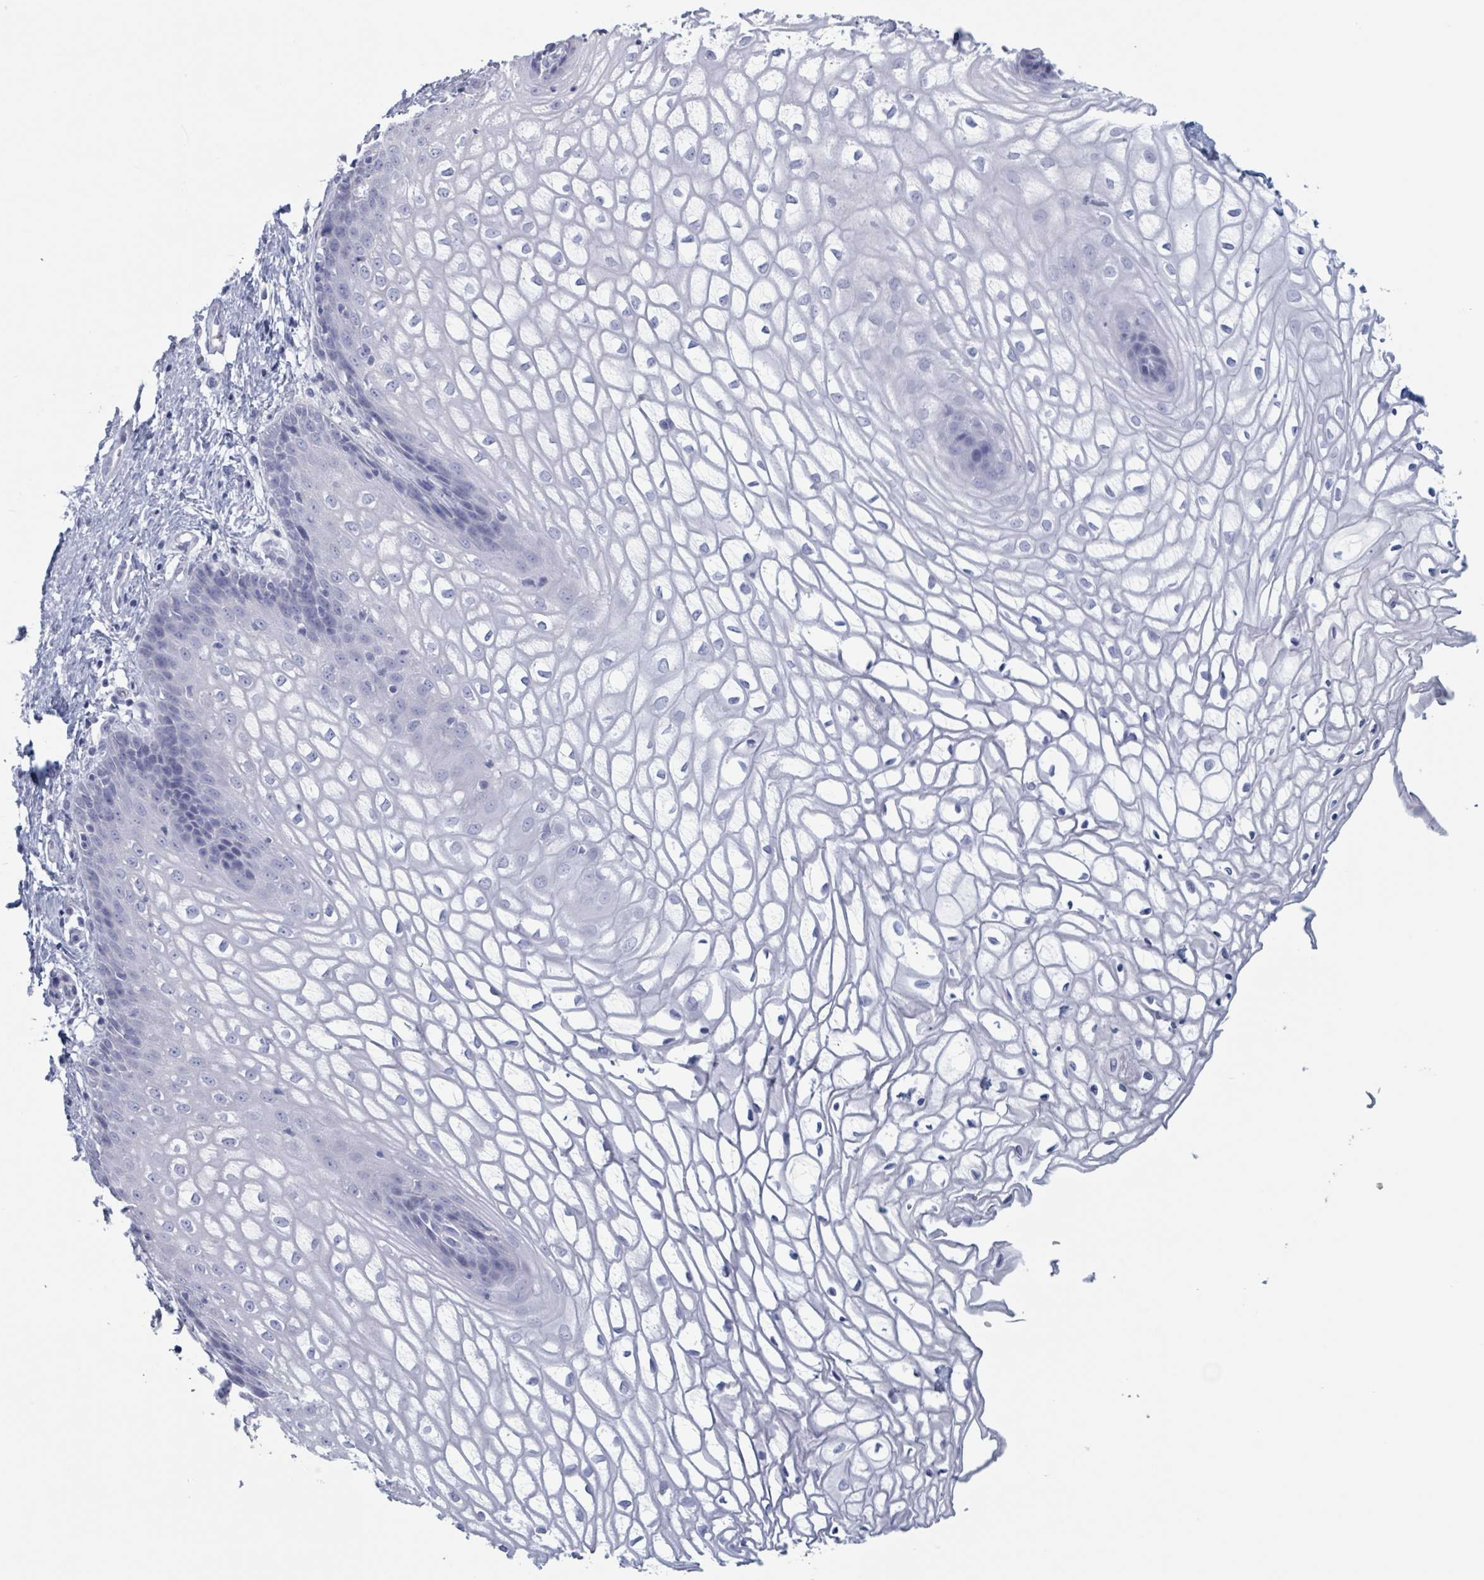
{"staining": {"intensity": "negative", "quantity": "none", "location": "none"}, "tissue": "vagina", "cell_type": "Squamous epithelial cells", "image_type": "normal", "snomed": [{"axis": "morphology", "description": "Normal tissue, NOS"}, {"axis": "topography", "description": "Vagina"}], "caption": "Micrograph shows no significant protein staining in squamous epithelial cells of unremarkable vagina. The staining was performed using DAB (3,3'-diaminobenzidine) to visualize the protein expression in brown, while the nuclei were stained in blue with hematoxylin (Magnification: 20x).", "gene": "KLK4", "patient": {"sex": "female", "age": 34}}